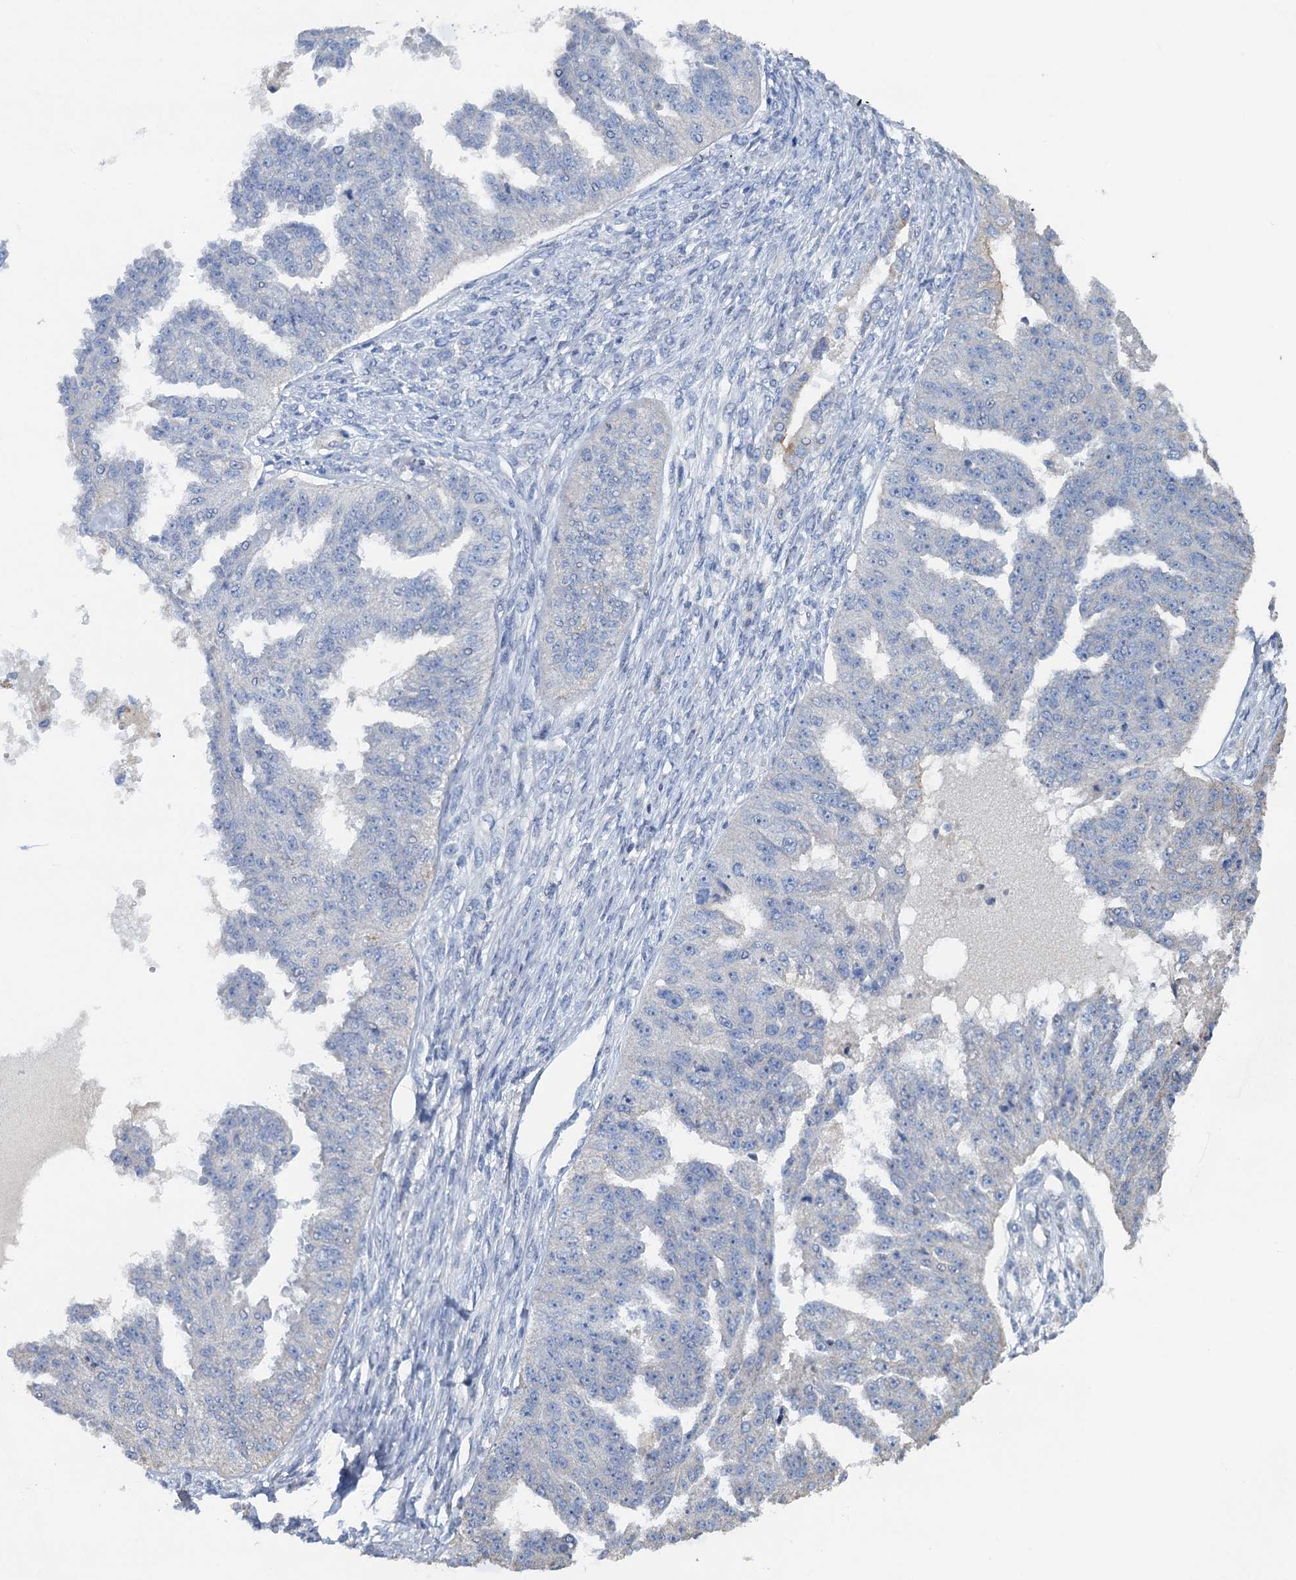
{"staining": {"intensity": "negative", "quantity": "none", "location": "none"}, "tissue": "ovarian cancer", "cell_type": "Tumor cells", "image_type": "cancer", "snomed": [{"axis": "morphology", "description": "Cystadenocarcinoma, serous, NOS"}, {"axis": "topography", "description": "Ovary"}], "caption": "Ovarian serous cystadenocarcinoma stained for a protein using IHC exhibits no expression tumor cells.", "gene": "PLLP", "patient": {"sex": "female", "age": 58}}